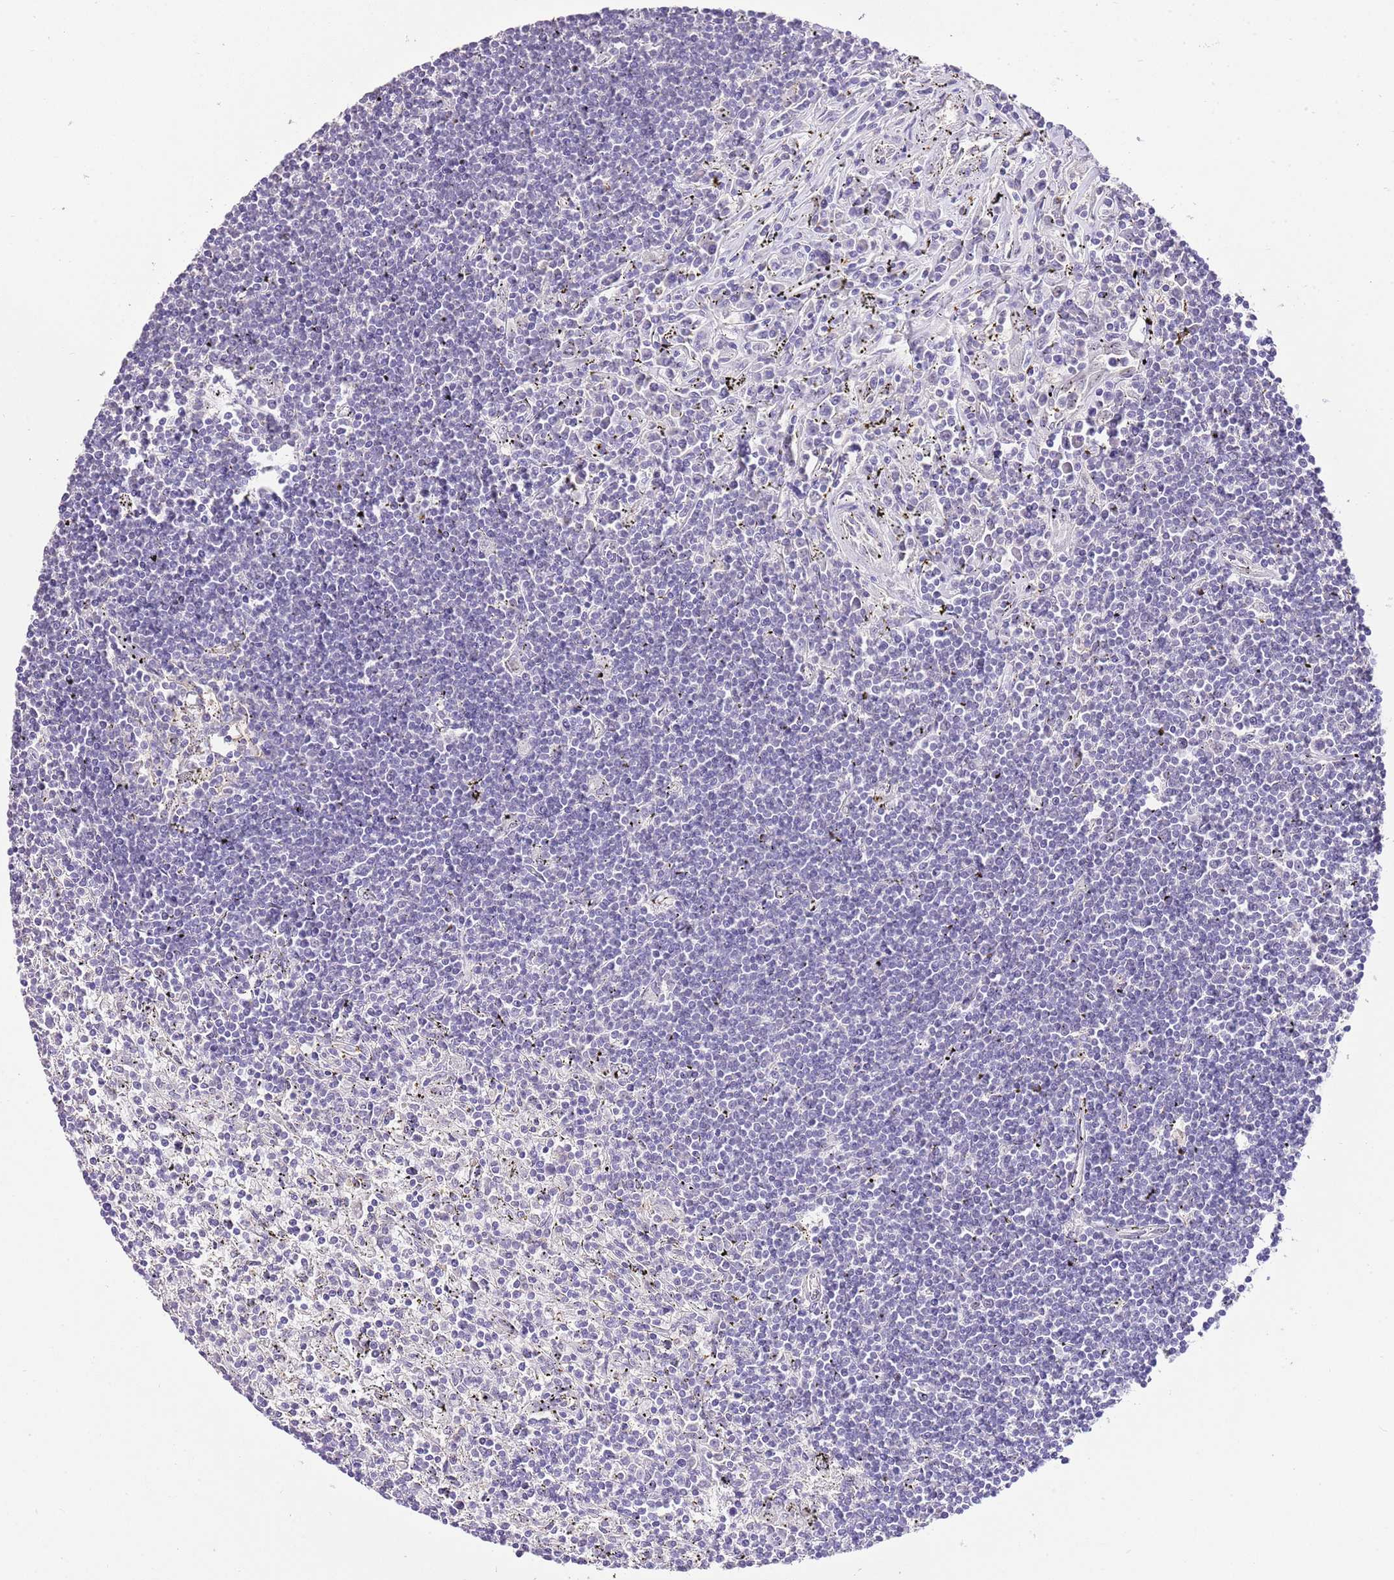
{"staining": {"intensity": "negative", "quantity": "none", "location": "none"}, "tissue": "lymphoma", "cell_type": "Tumor cells", "image_type": "cancer", "snomed": [{"axis": "morphology", "description": "Malignant lymphoma, non-Hodgkin's type, Low grade"}, {"axis": "topography", "description": "Spleen"}], "caption": "The photomicrograph demonstrates no significant positivity in tumor cells of malignant lymphoma, non-Hodgkin's type (low-grade).", "gene": "IZUMO4", "patient": {"sex": "male", "age": 76}}